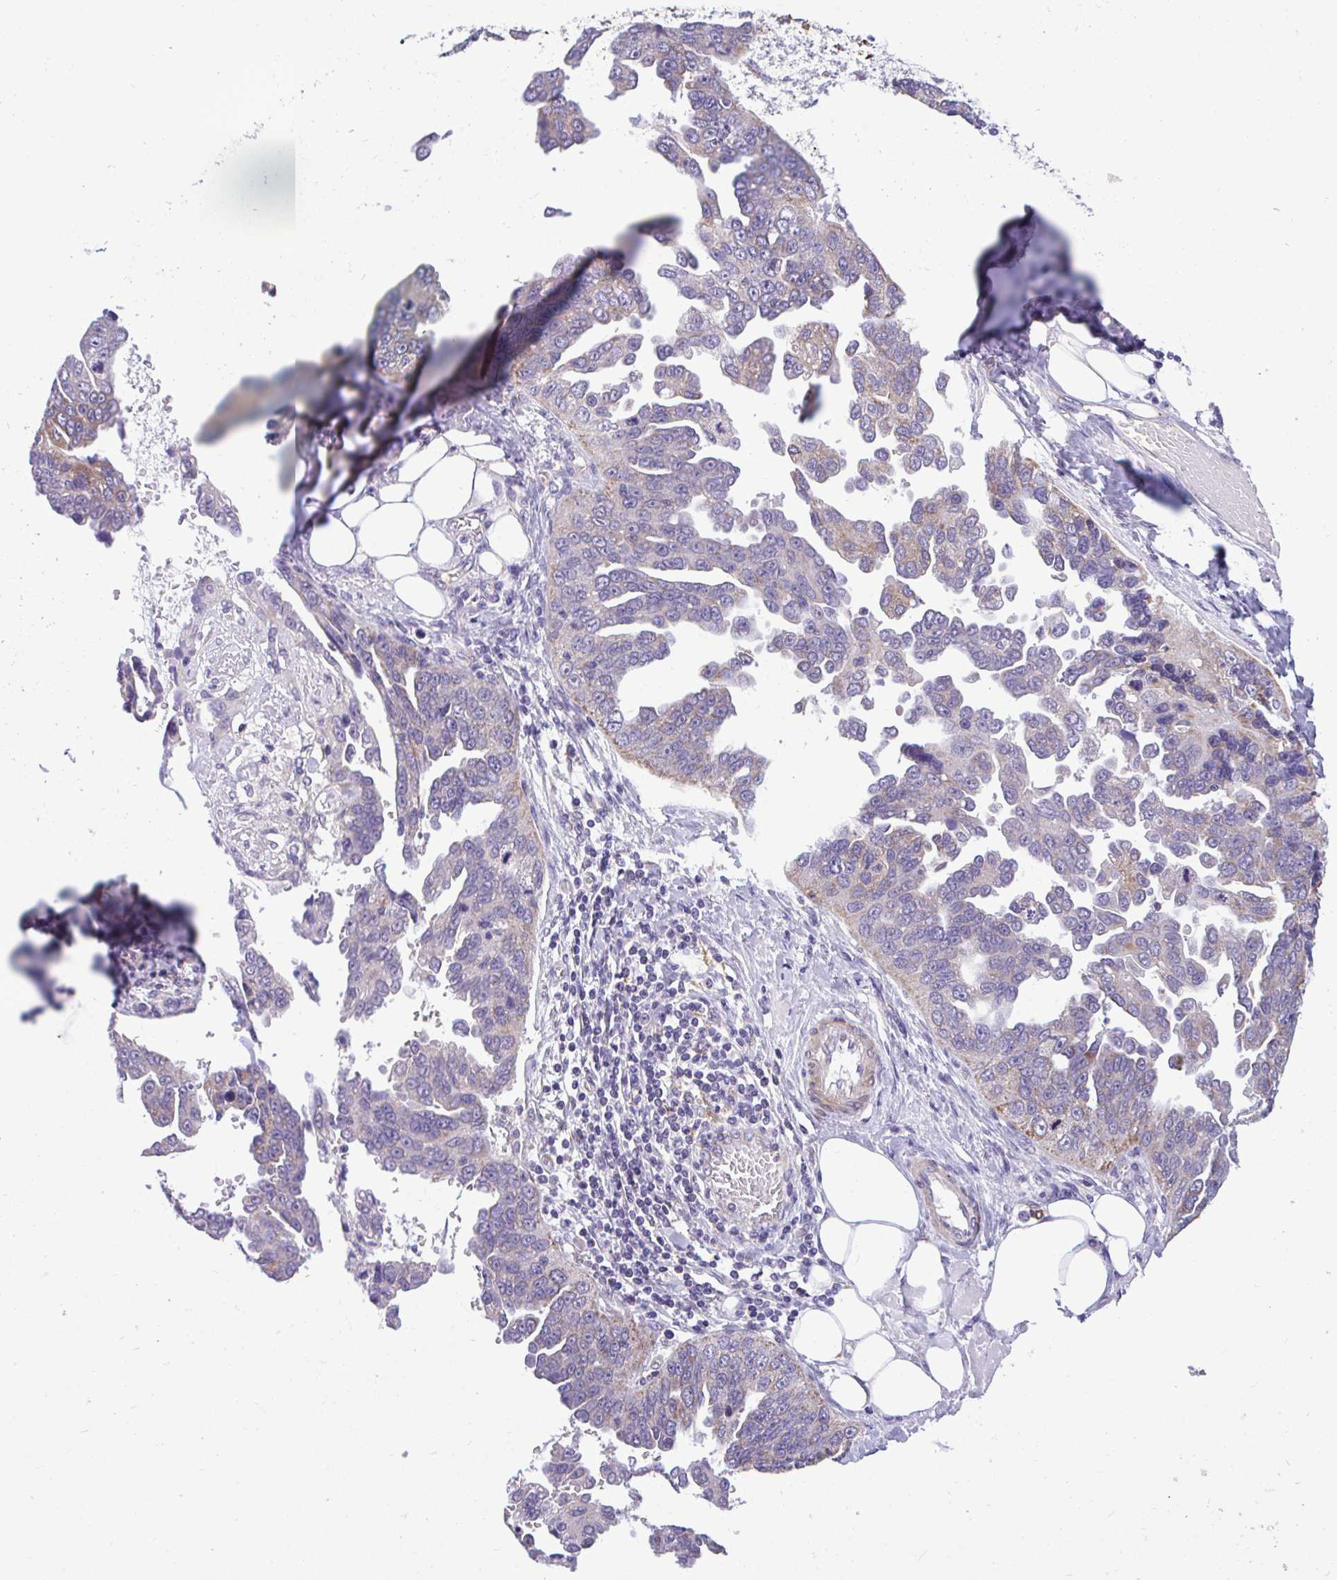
{"staining": {"intensity": "weak", "quantity": "<25%", "location": "cytoplasmic/membranous"}, "tissue": "ovarian cancer", "cell_type": "Tumor cells", "image_type": "cancer", "snomed": [{"axis": "morphology", "description": "Cystadenocarcinoma, serous, NOS"}, {"axis": "topography", "description": "Ovary"}], "caption": "IHC of human ovarian serous cystadenocarcinoma shows no expression in tumor cells.", "gene": "SARS2", "patient": {"sex": "female", "age": 75}}